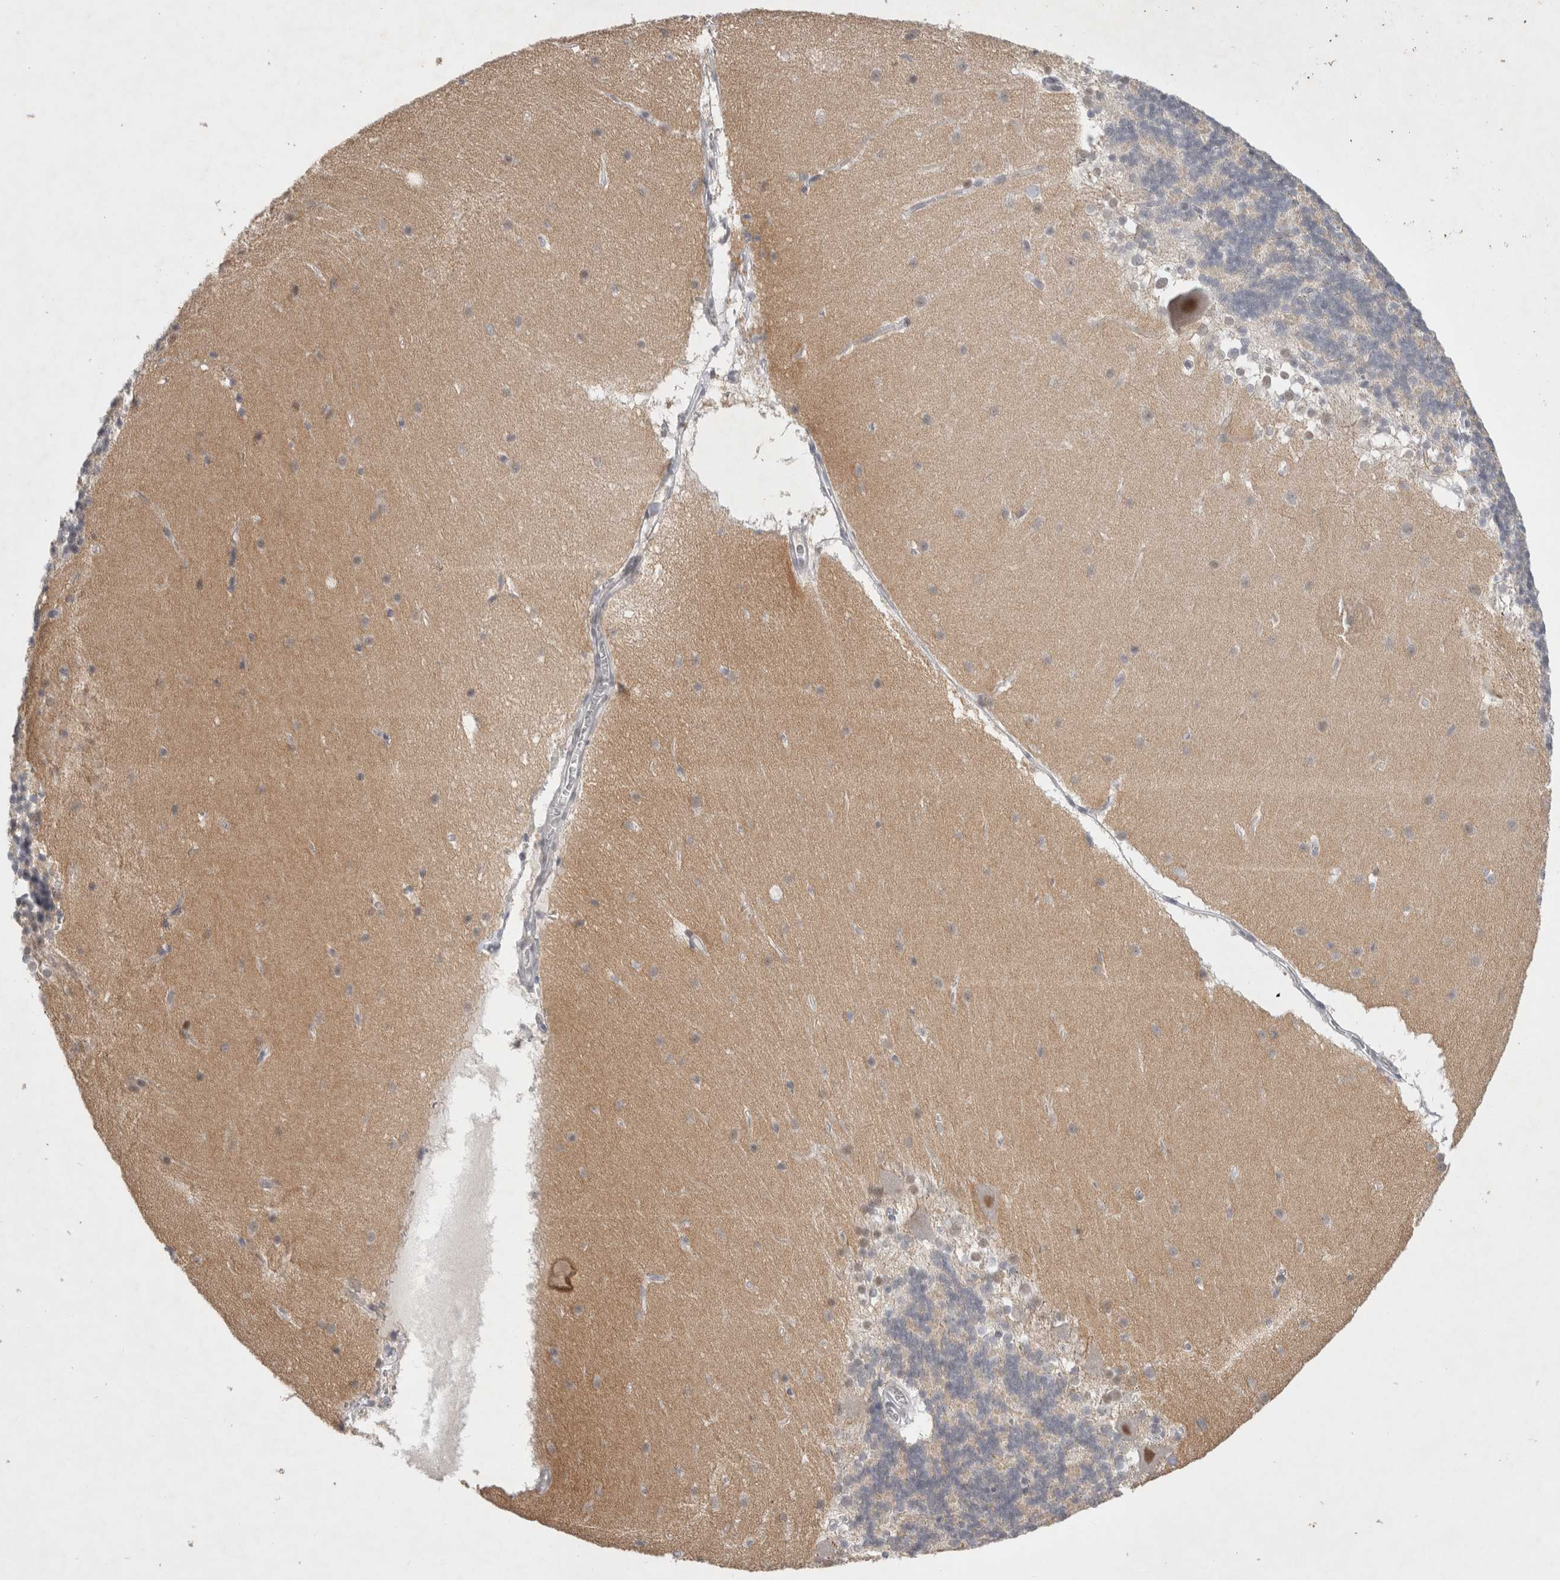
{"staining": {"intensity": "weak", "quantity": "25%-75%", "location": "cytoplasmic/membranous,nuclear"}, "tissue": "cerebellum", "cell_type": "Cells in granular layer", "image_type": "normal", "snomed": [{"axis": "morphology", "description": "Normal tissue, NOS"}, {"axis": "topography", "description": "Cerebellum"}], "caption": "The immunohistochemical stain labels weak cytoplasmic/membranous,nuclear positivity in cells in granular layer of benign cerebellum.", "gene": "RECQL4", "patient": {"sex": "female", "age": 19}}